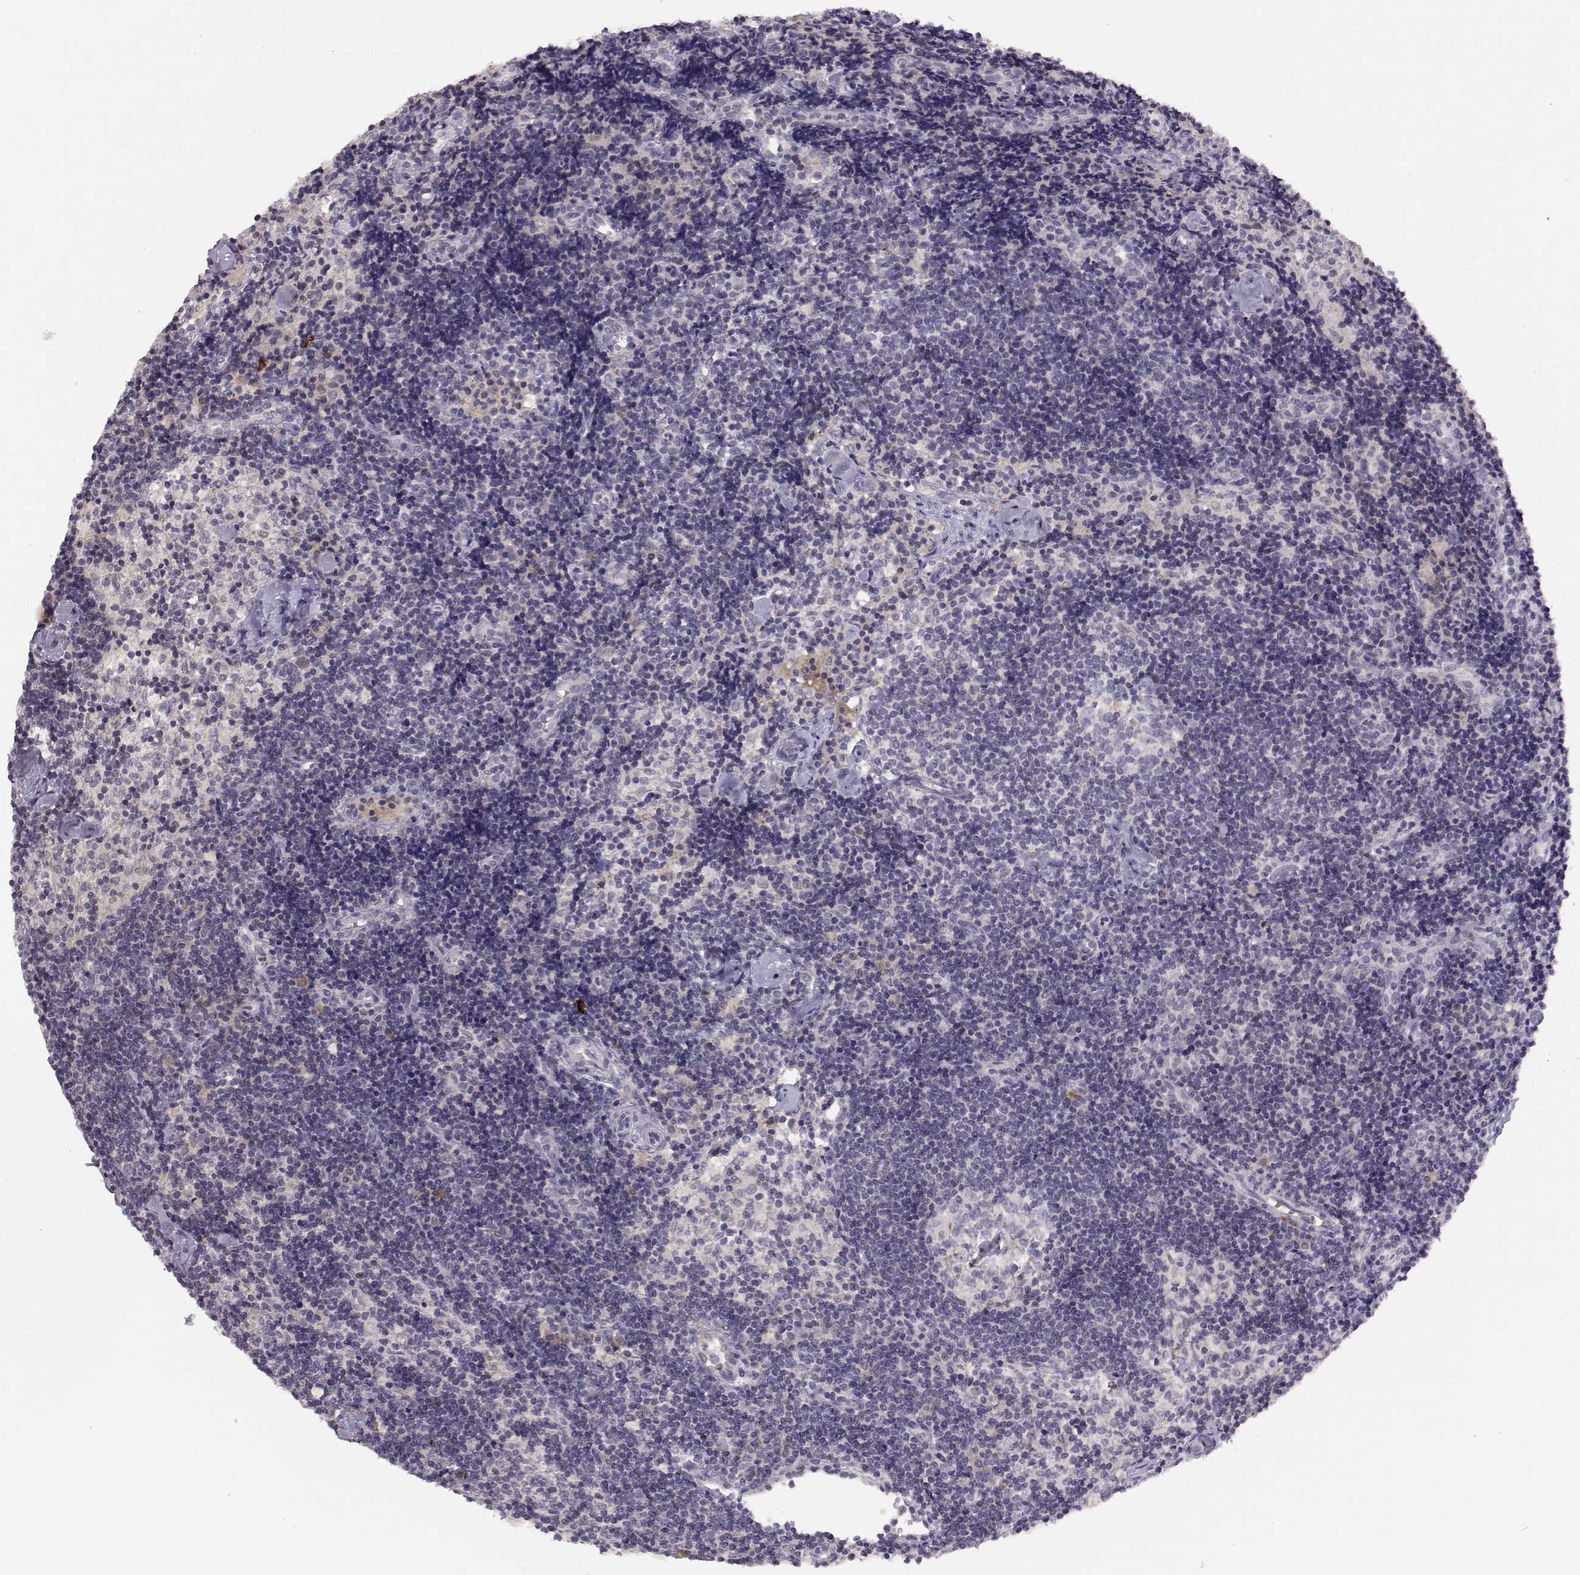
{"staining": {"intensity": "negative", "quantity": "none", "location": "none"}, "tissue": "lymph node", "cell_type": "Germinal center cells", "image_type": "normal", "snomed": [{"axis": "morphology", "description": "Normal tissue, NOS"}, {"axis": "topography", "description": "Lymph node"}], "caption": "This image is of unremarkable lymph node stained with immunohistochemistry (IHC) to label a protein in brown with the nuclei are counter-stained blue. There is no staining in germinal center cells. Brightfield microscopy of immunohistochemistry (IHC) stained with DAB (3,3'-diaminobenzidine) (brown) and hematoxylin (blue), captured at high magnification.", "gene": "ACSL6", "patient": {"sex": "female", "age": 42}}